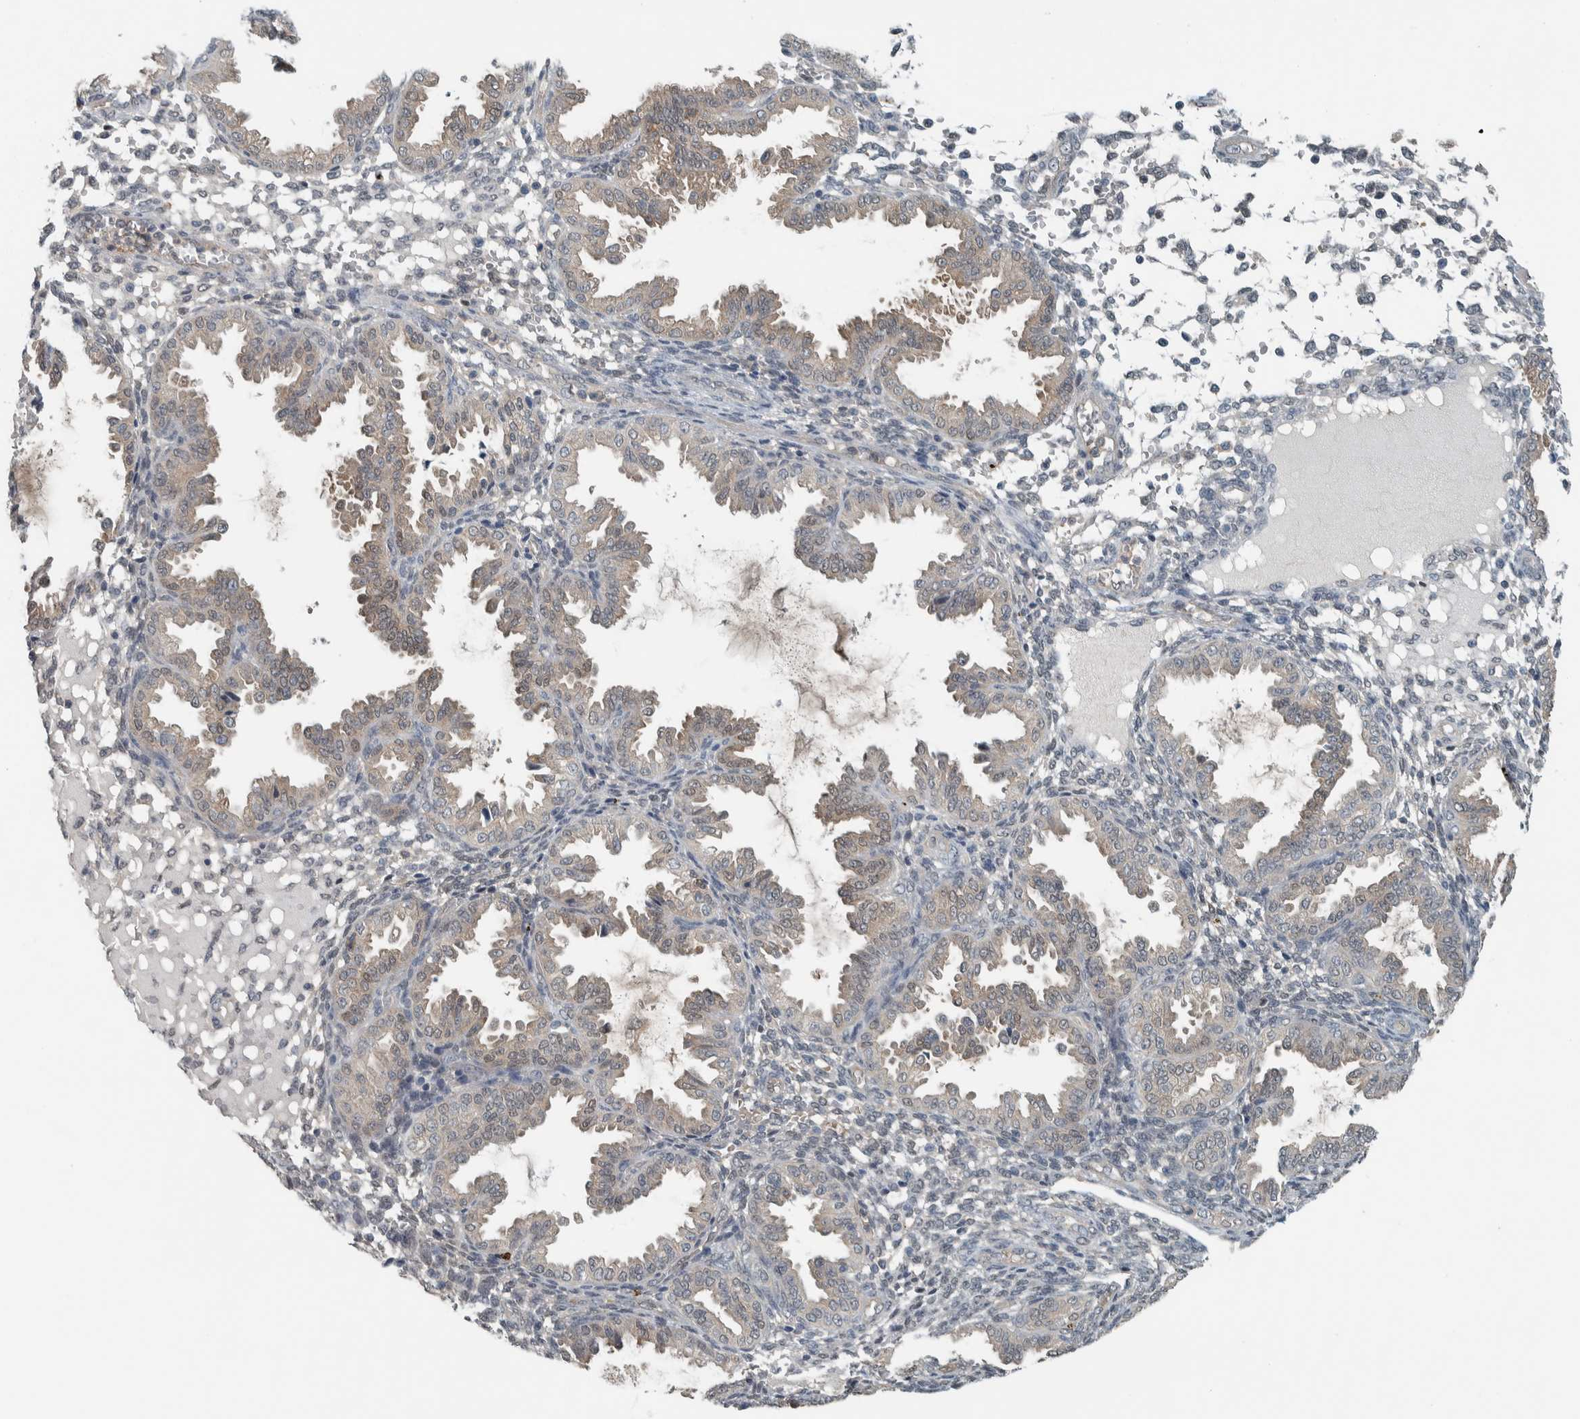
{"staining": {"intensity": "weak", "quantity": "<25%", "location": "nuclear"}, "tissue": "endometrium", "cell_type": "Cells in endometrial stroma", "image_type": "normal", "snomed": [{"axis": "morphology", "description": "Normal tissue, NOS"}, {"axis": "topography", "description": "Endometrium"}], "caption": "Cells in endometrial stroma show no significant expression in unremarkable endometrium.", "gene": "ALAD", "patient": {"sex": "female", "age": 33}}